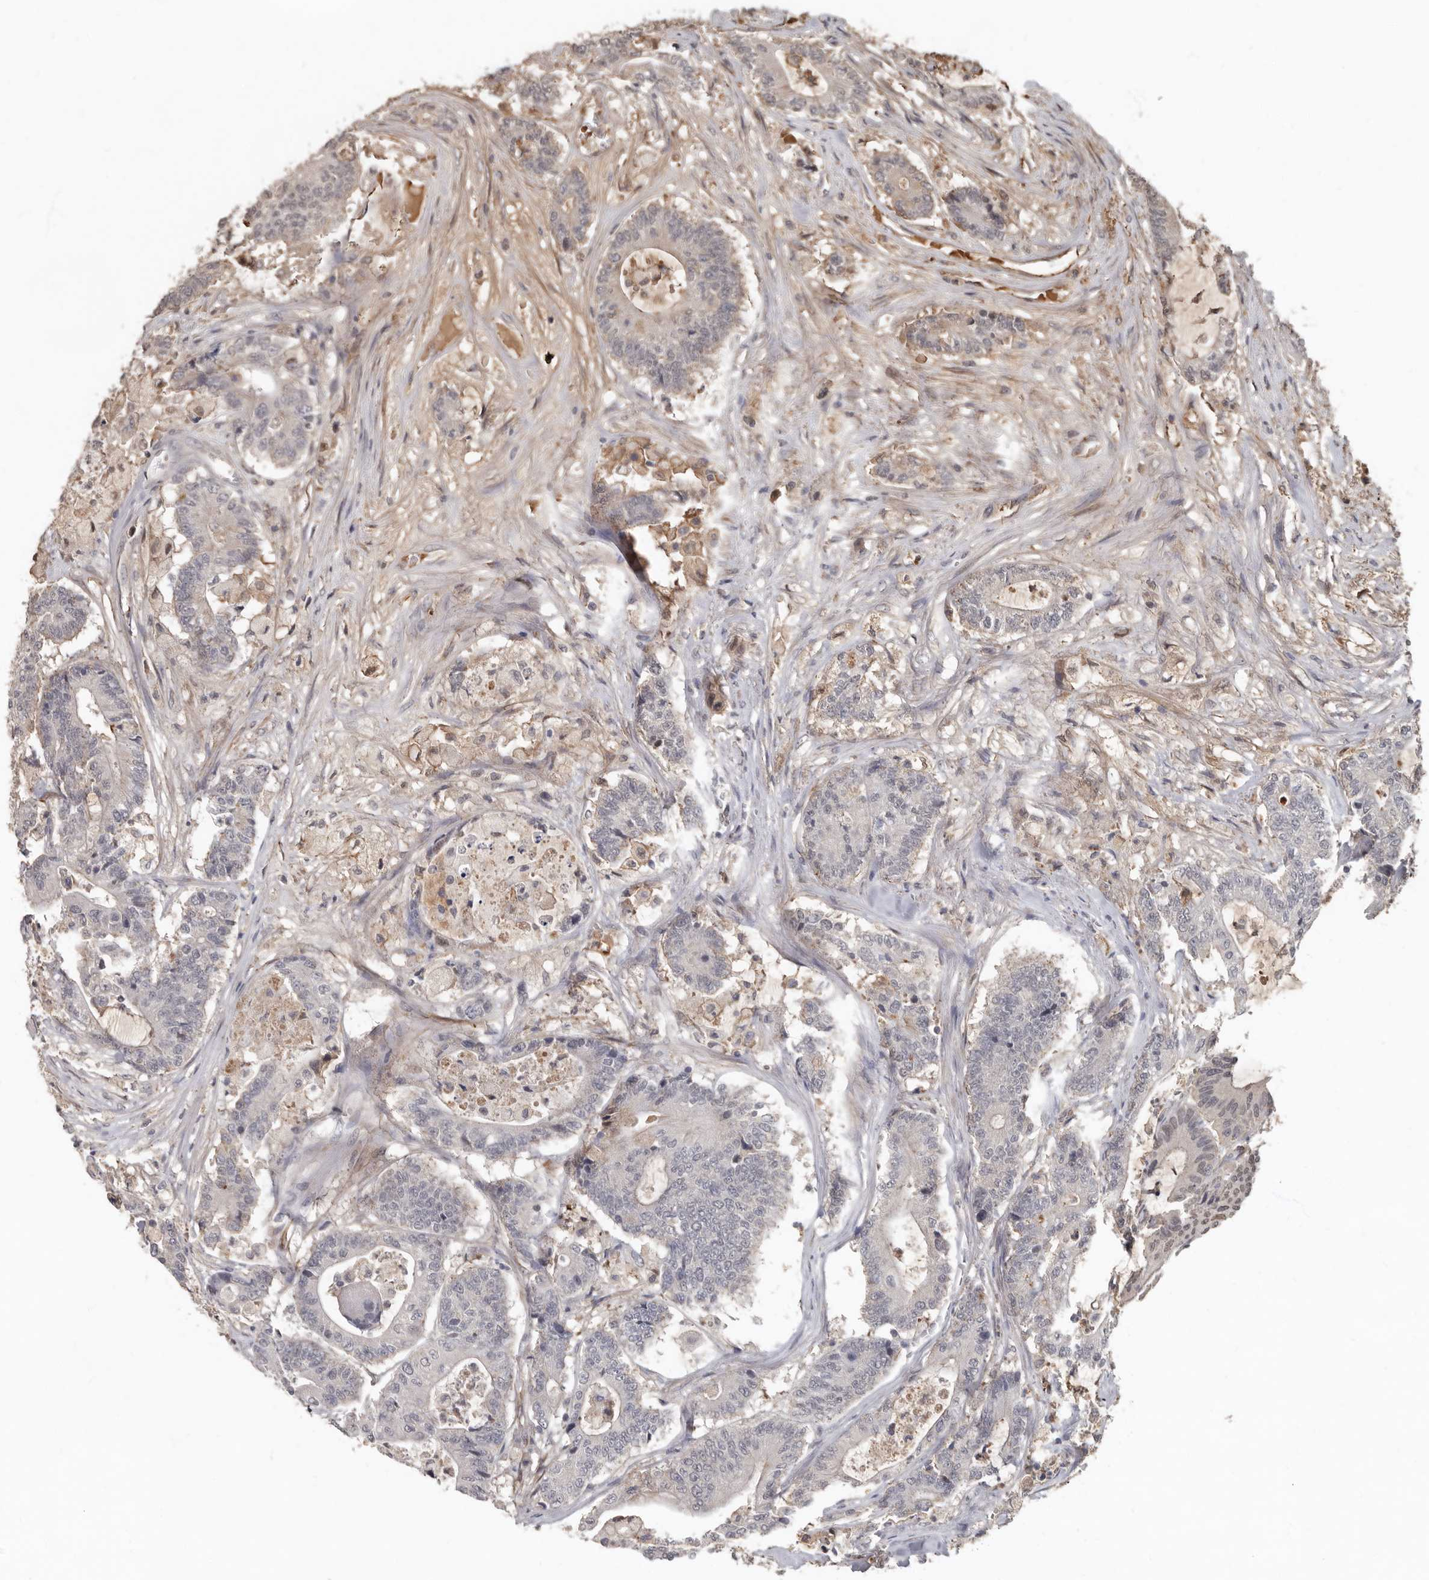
{"staining": {"intensity": "negative", "quantity": "none", "location": "none"}, "tissue": "colorectal cancer", "cell_type": "Tumor cells", "image_type": "cancer", "snomed": [{"axis": "morphology", "description": "Adenocarcinoma, NOS"}, {"axis": "topography", "description": "Colon"}], "caption": "Colorectal cancer (adenocarcinoma) was stained to show a protein in brown. There is no significant positivity in tumor cells.", "gene": "LRGUK", "patient": {"sex": "female", "age": 84}}